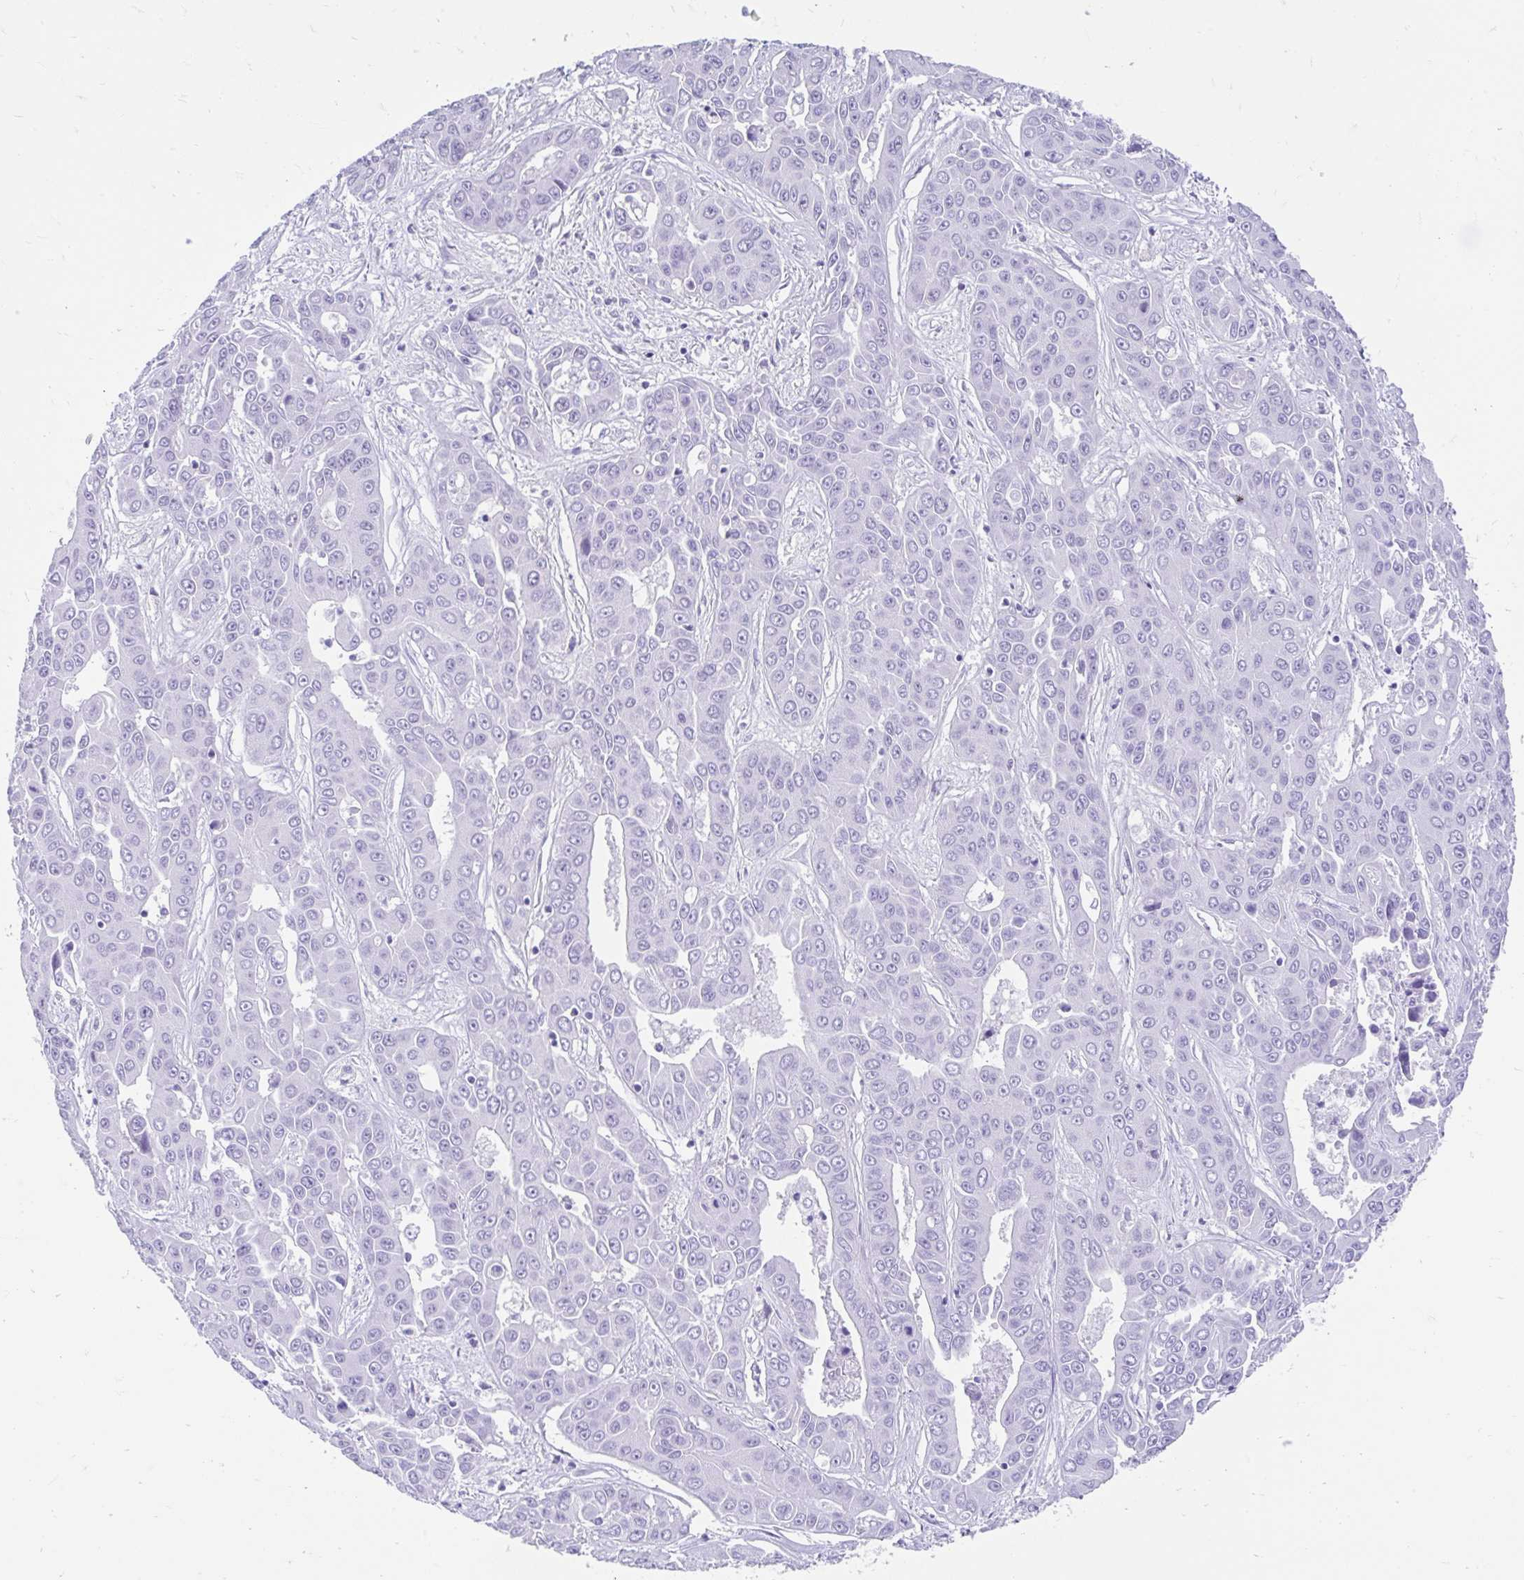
{"staining": {"intensity": "negative", "quantity": "none", "location": "none"}, "tissue": "liver cancer", "cell_type": "Tumor cells", "image_type": "cancer", "snomed": [{"axis": "morphology", "description": "Cholangiocarcinoma"}, {"axis": "topography", "description": "Liver"}], "caption": "This is a photomicrograph of IHC staining of liver cancer (cholangiocarcinoma), which shows no staining in tumor cells. (Stains: DAB IHC with hematoxylin counter stain, Microscopy: brightfield microscopy at high magnification).", "gene": "FAM107A", "patient": {"sex": "female", "age": 52}}